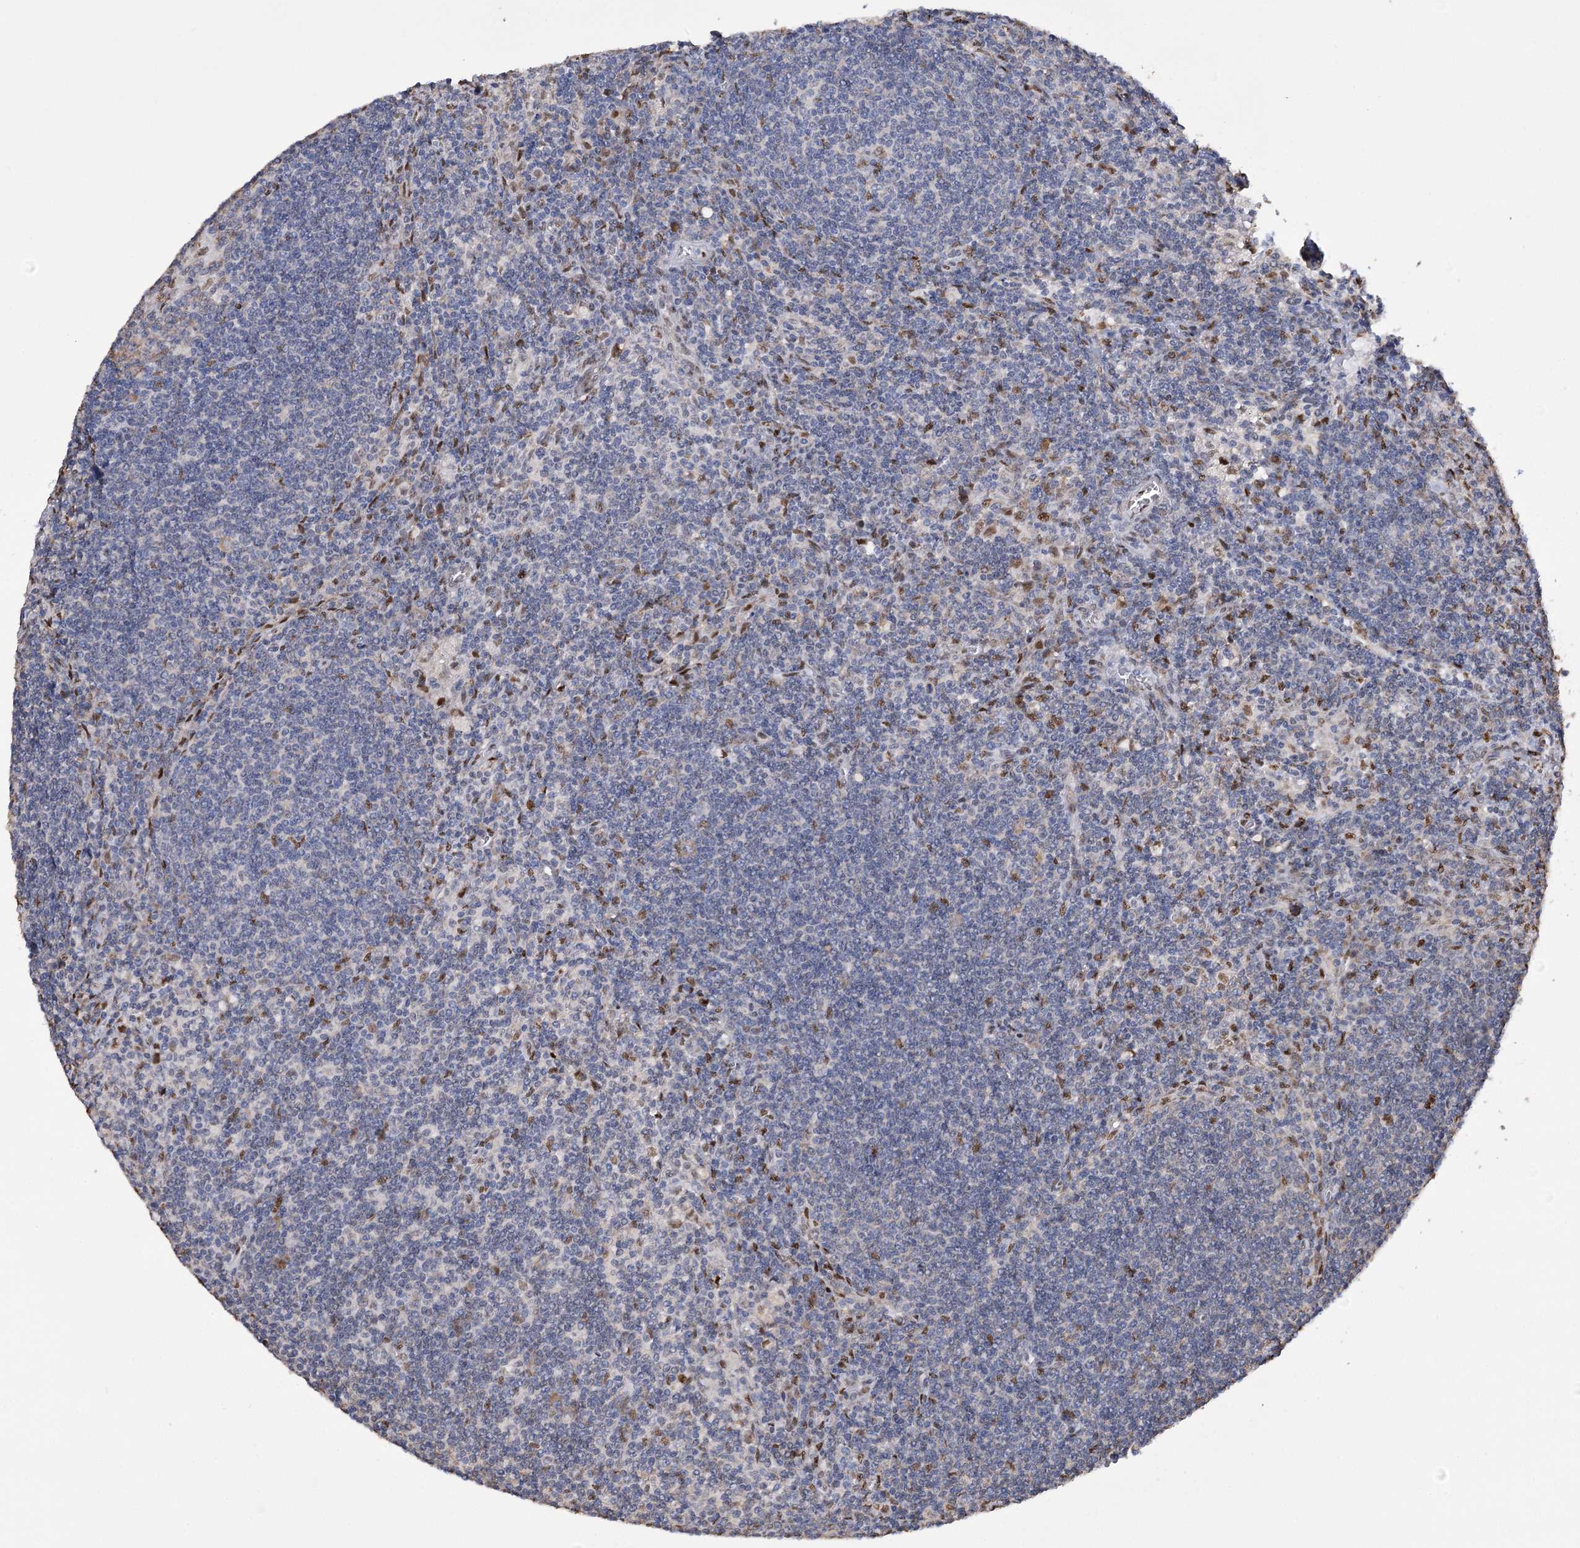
{"staining": {"intensity": "negative", "quantity": "none", "location": "none"}, "tissue": "lymph node", "cell_type": "Germinal center cells", "image_type": "normal", "snomed": [{"axis": "morphology", "description": "Normal tissue, NOS"}, {"axis": "topography", "description": "Lymph node"}], "caption": "Immunohistochemistry (IHC) micrograph of normal lymph node stained for a protein (brown), which exhibits no staining in germinal center cells. (Stains: DAB immunohistochemistry (IHC) with hematoxylin counter stain, Microscopy: brightfield microscopy at high magnification).", "gene": "NFU1", "patient": {"sex": "male", "age": 69}}